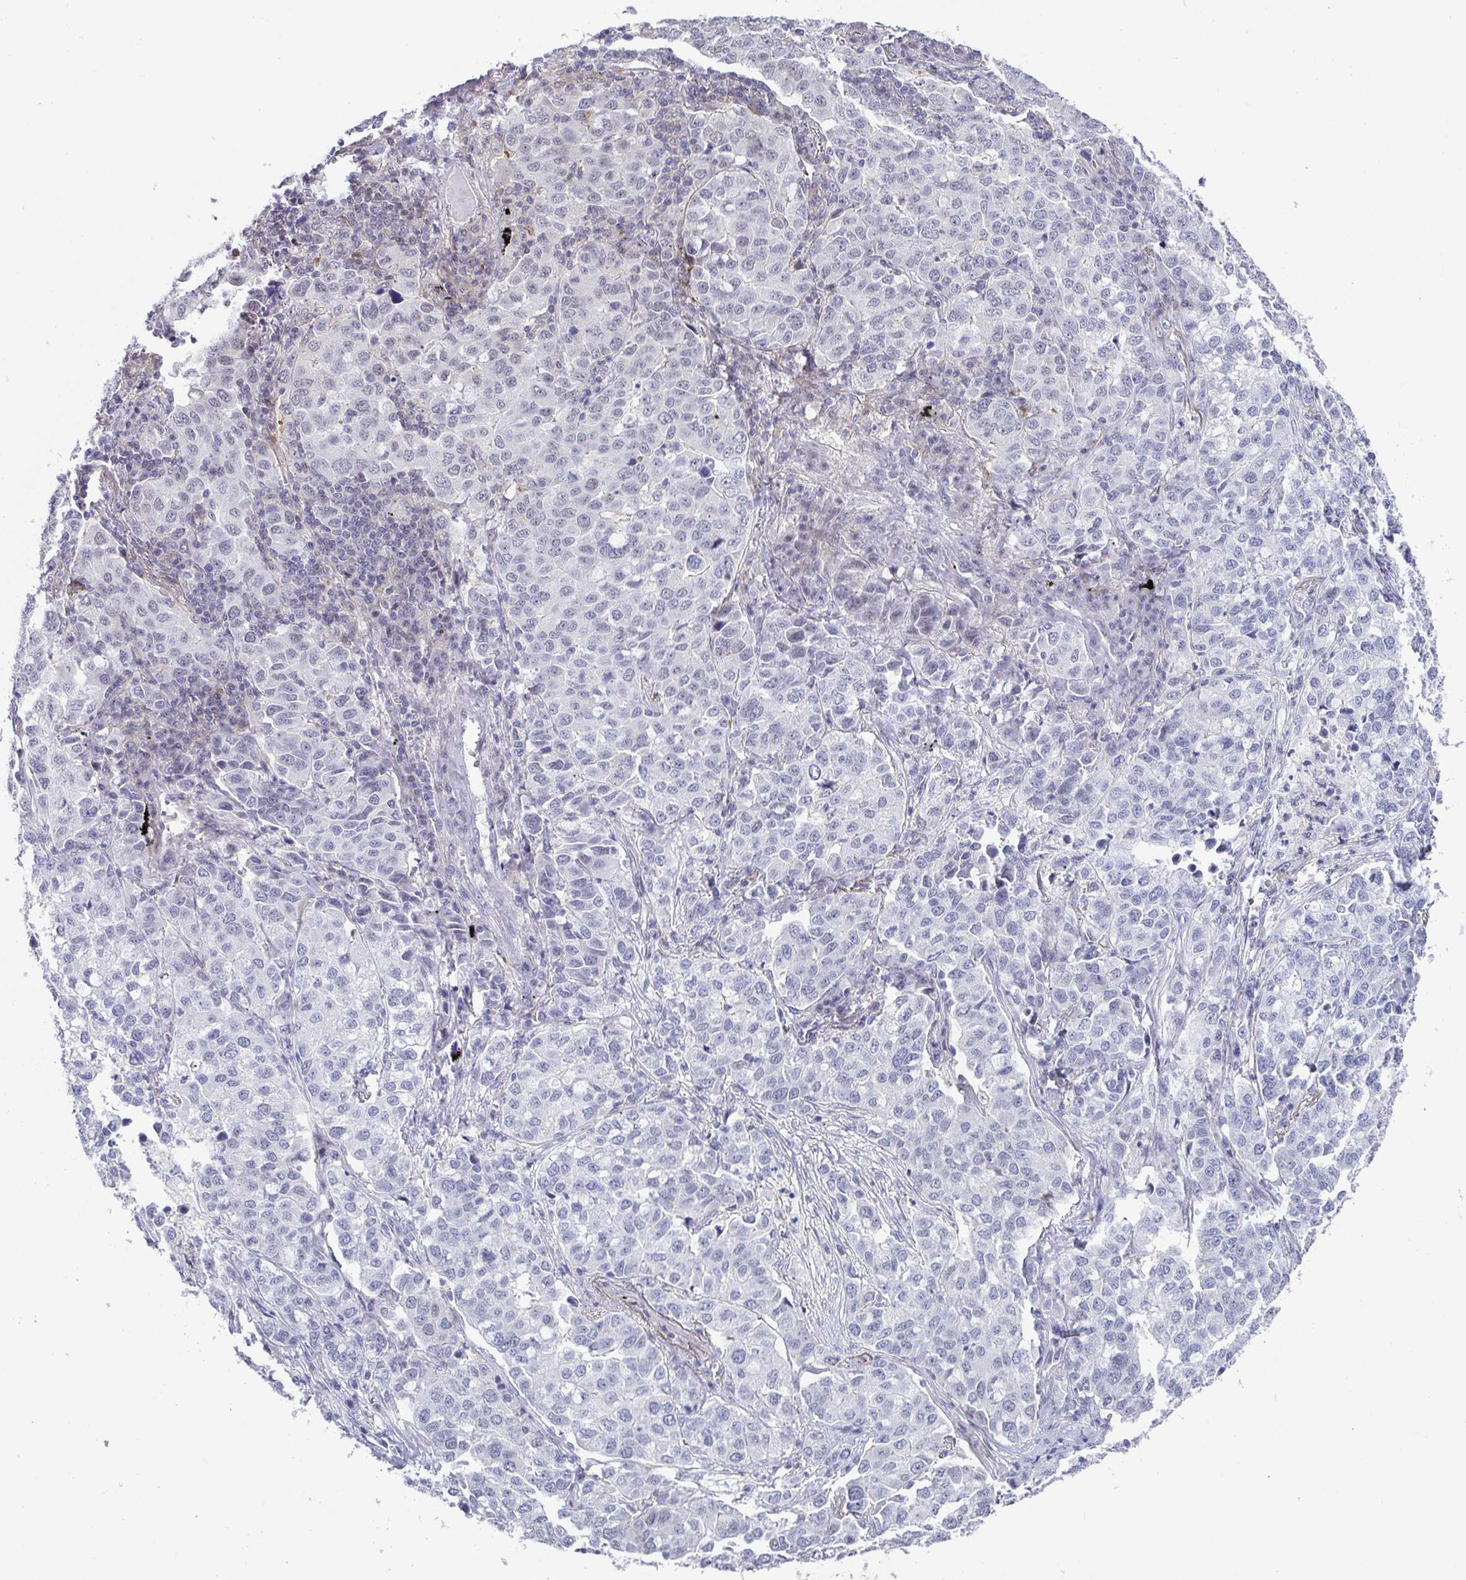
{"staining": {"intensity": "negative", "quantity": "none", "location": "none"}, "tissue": "lung cancer", "cell_type": "Tumor cells", "image_type": "cancer", "snomed": [{"axis": "morphology", "description": "Adenocarcinoma, NOS"}, {"axis": "morphology", "description": "Adenocarcinoma, metastatic, NOS"}, {"axis": "topography", "description": "Lymph node"}, {"axis": "topography", "description": "Lung"}], "caption": "Human adenocarcinoma (lung) stained for a protein using IHC displays no expression in tumor cells.", "gene": "WDR72", "patient": {"sex": "female", "age": 65}}